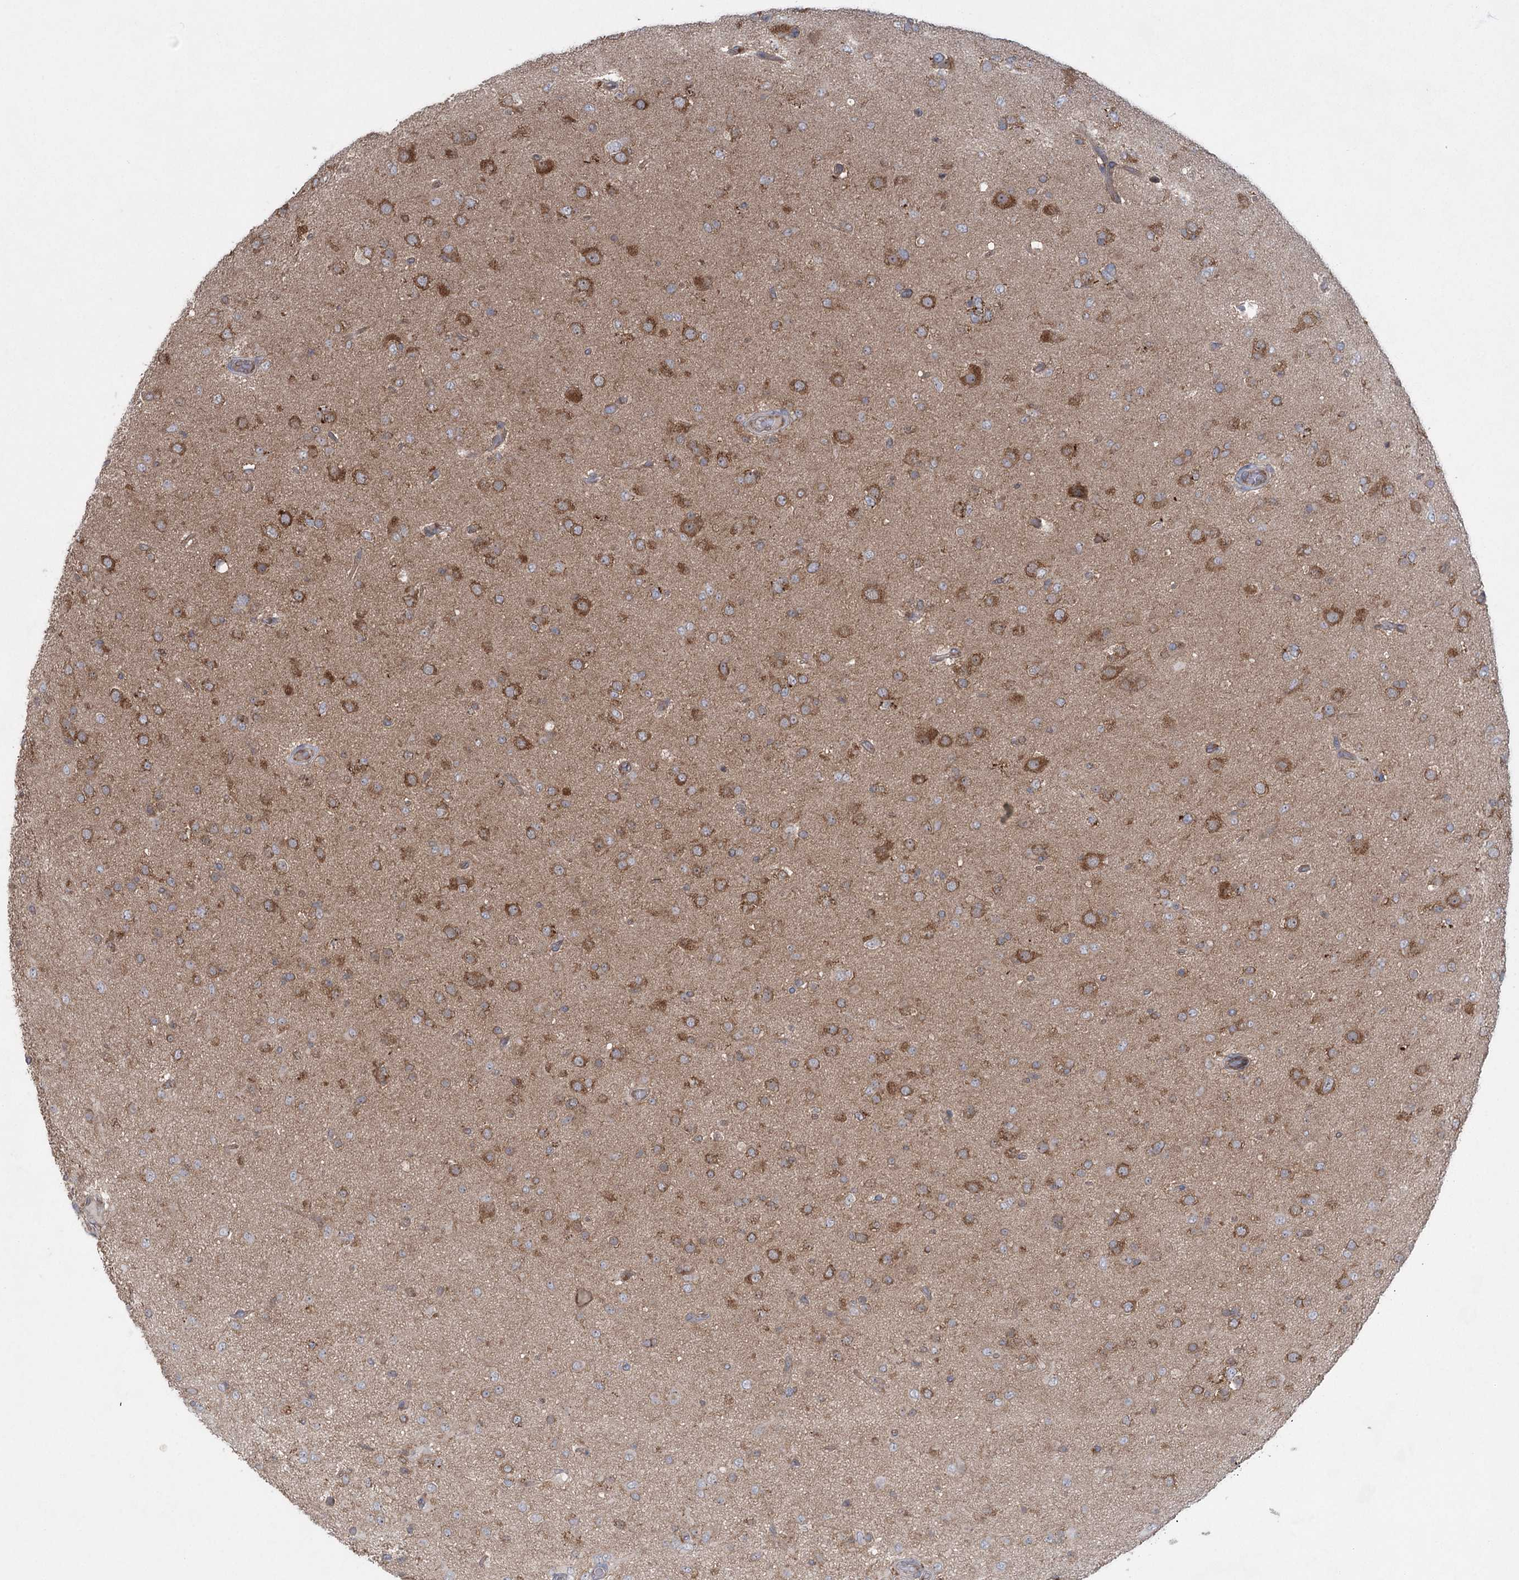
{"staining": {"intensity": "moderate", "quantity": "25%-75%", "location": "cytoplasmic/membranous"}, "tissue": "glioma", "cell_type": "Tumor cells", "image_type": "cancer", "snomed": [{"axis": "morphology", "description": "Glioma, malignant, Low grade"}, {"axis": "topography", "description": "Brain"}], "caption": "Low-grade glioma (malignant) stained with immunohistochemistry shows moderate cytoplasmic/membranous positivity in approximately 25%-75% of tumor cells.", "gene": "EIF3A", "patient": {"sex": "male", "age": 65}}